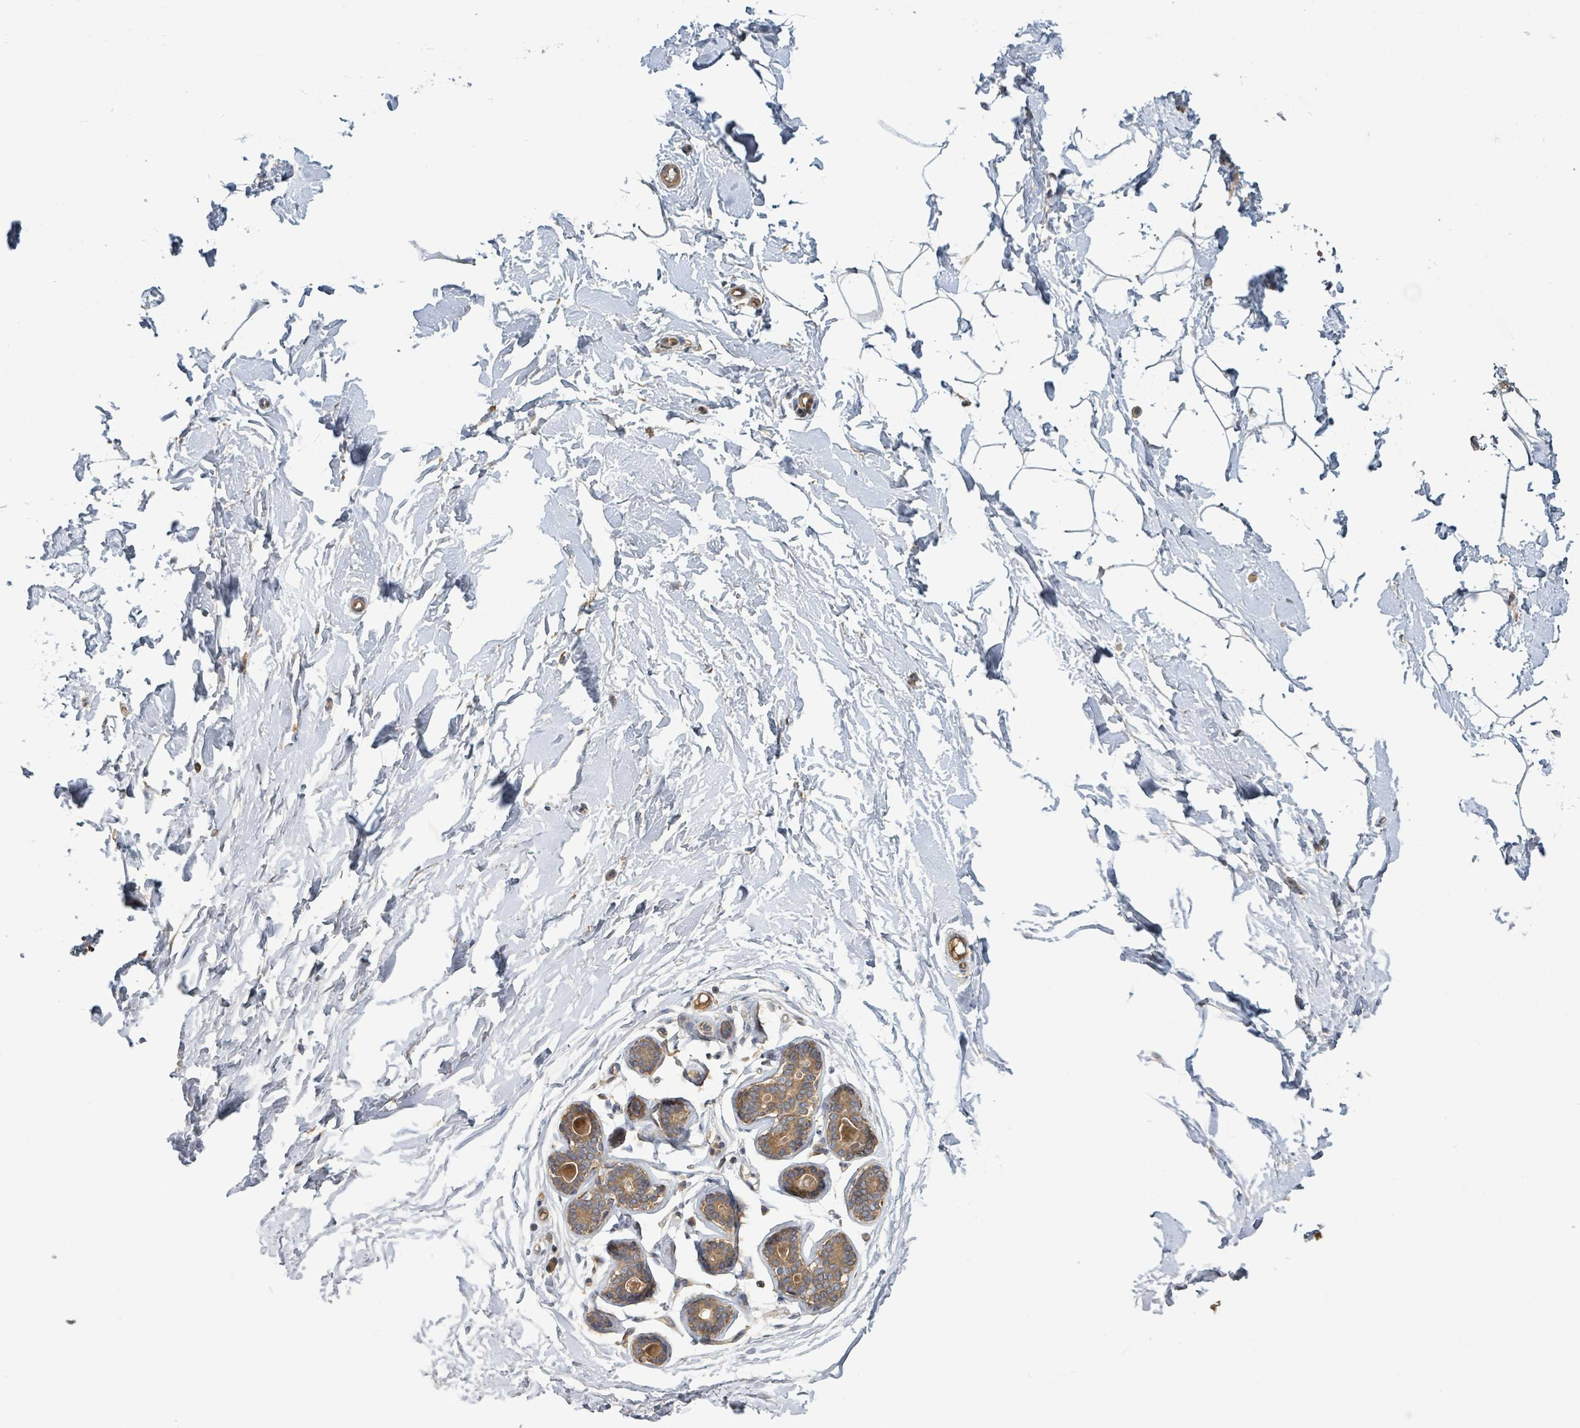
{"staining": {"intensity": "negative", "quantity": "none", "location": "none"}, "tissue": "breast", "cell_type": "Adipocytes", "image_type": "normal", "snomed": [{"axis": "morphology", "description": "Normal tissue, NOS"}, {"axis": "topography", "description": "Breast"}], "caption": "A high-resolution micrograph shows immunohistochemistry staining of benign breast, which demonstrates no significant expression in adipocytes.", "gene": "STARD4", "patient": {"sex": "female", "age": 23}}